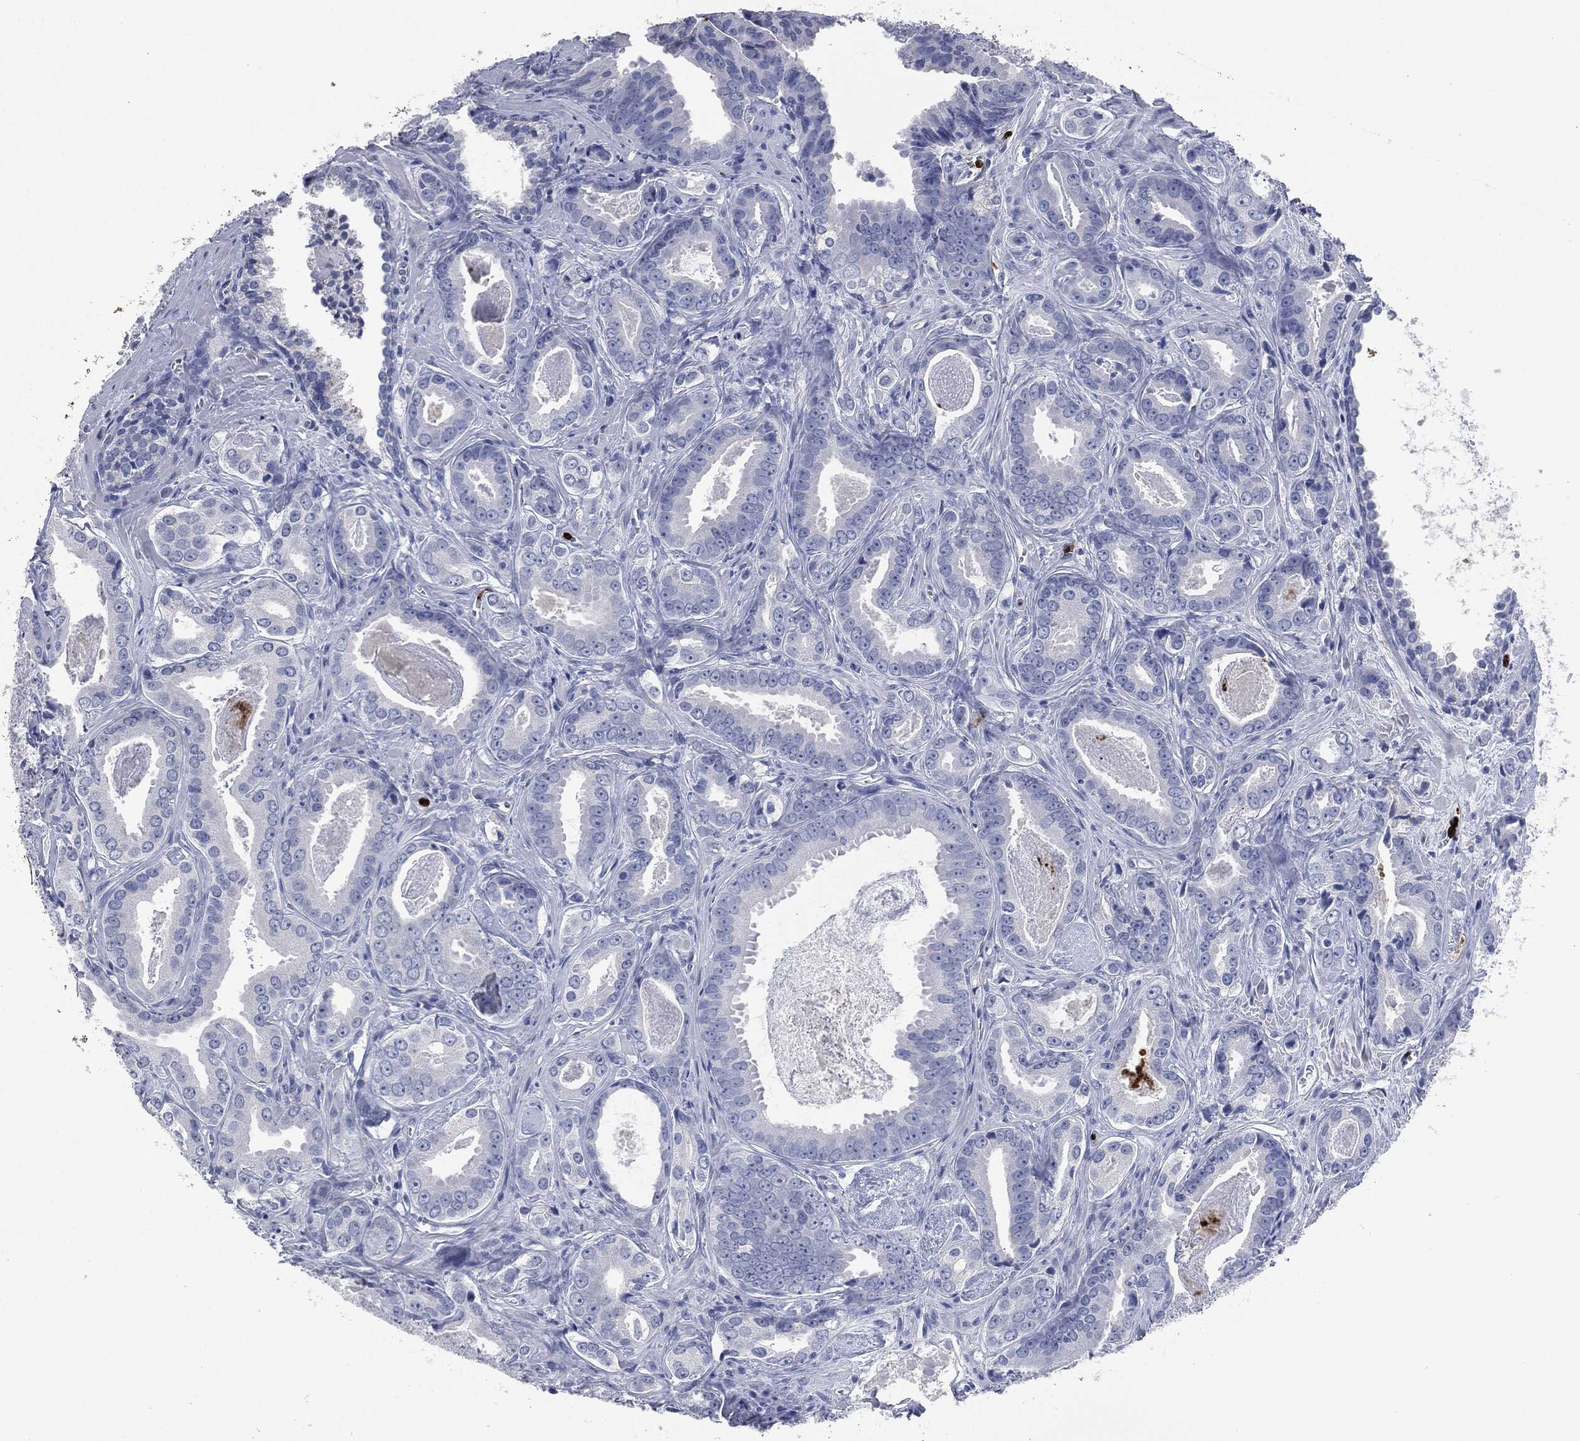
{"staining": {"intensity": "negative", "quantity": "none", "location": "none"}, "tissue": "prostate cancer", "cell_type": "Tumor cells", "image_type": "cancer", "snomed": [{"axis": "morphology", "description": "Adenocarcinoma, NOS"}, {"axis": "topography", "description": "Prostate"}], "caption": "Immunohistochemical staining of human prostate cancer displays no significant expression in tumor cells.", "gene": "CEACAM8", "patient": {"sex": "male", "age": 61}}